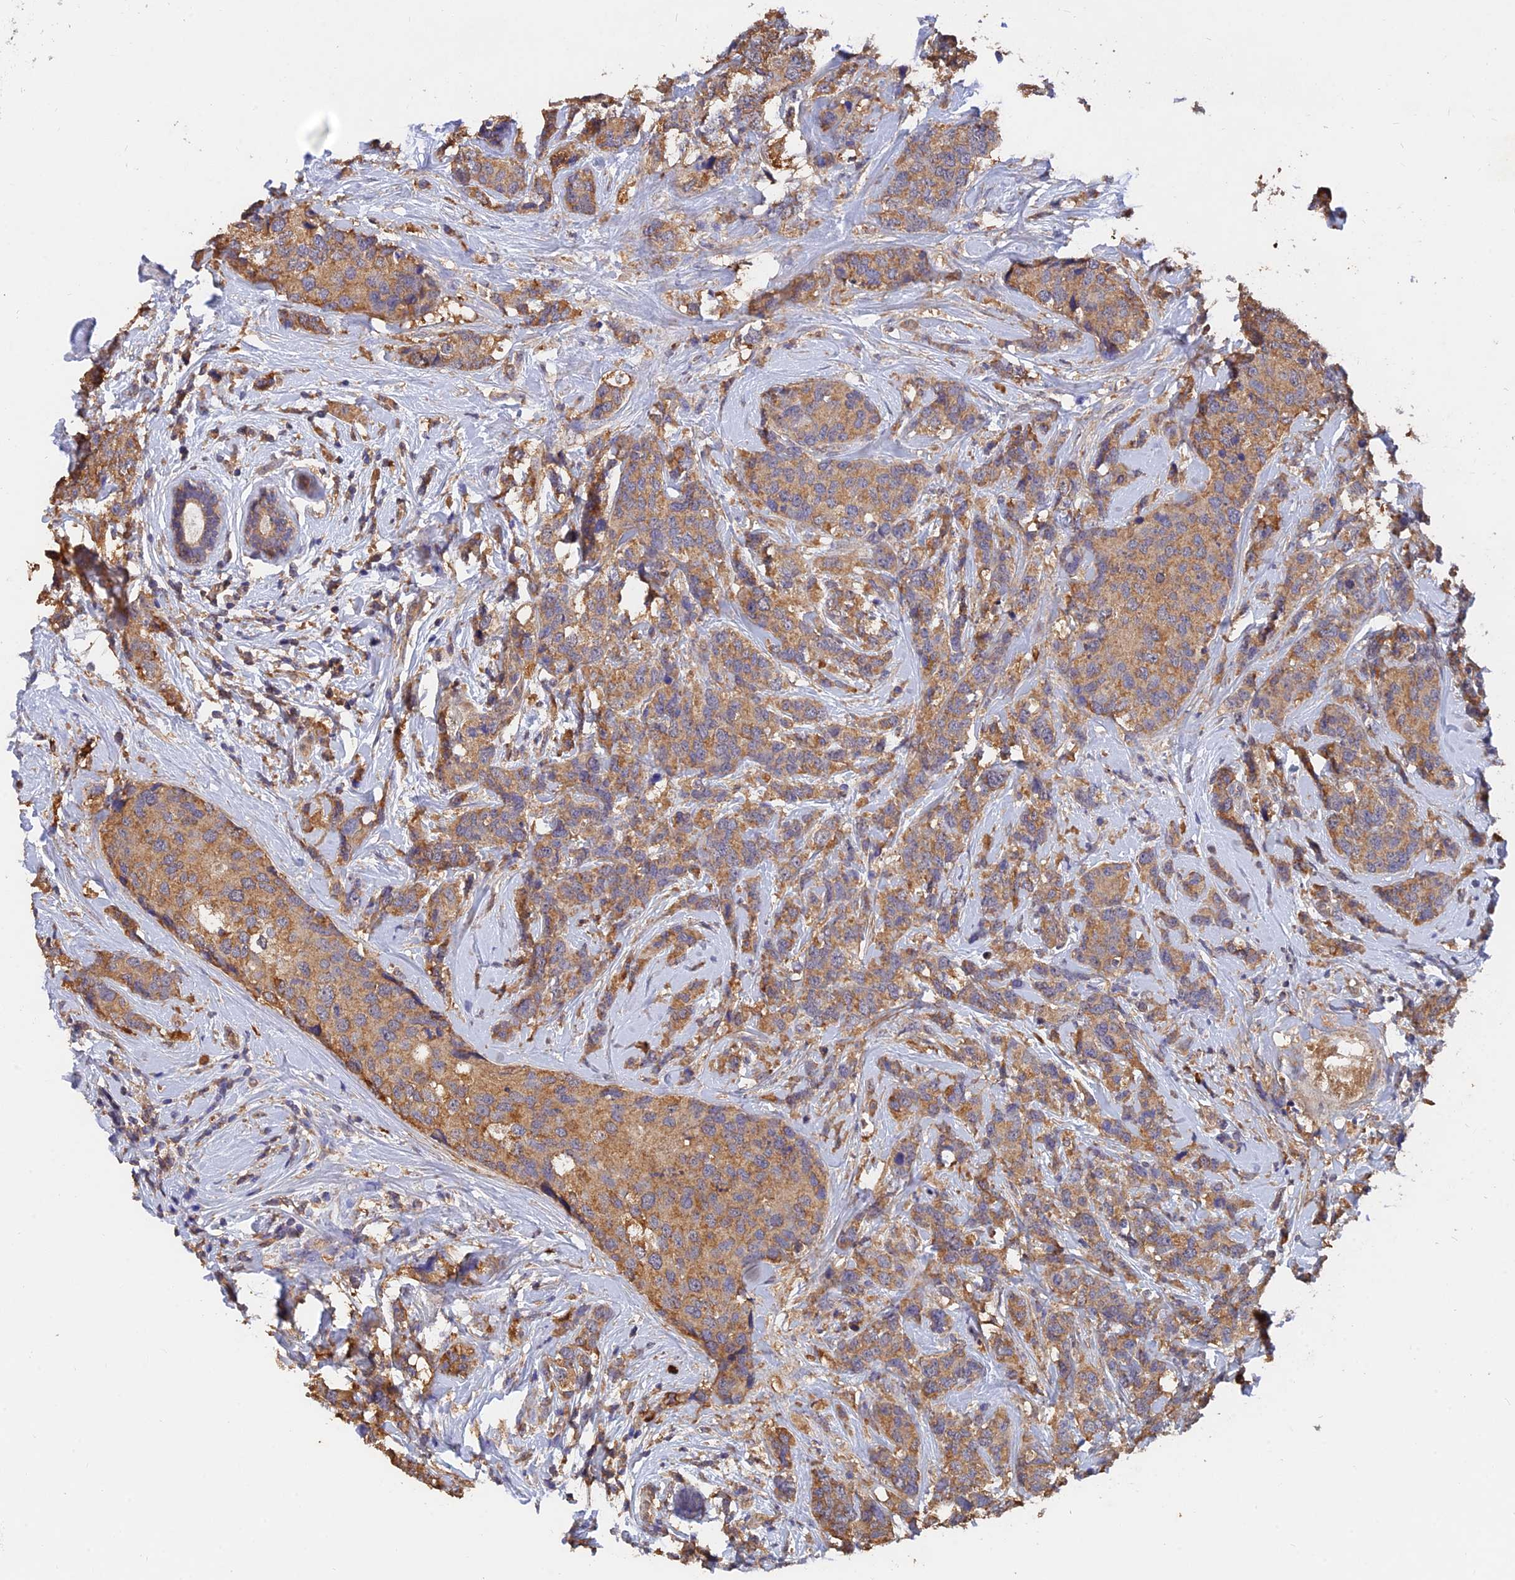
{"staining": {"intensity": "moderate", "quantity": ">75%", "location": "cytoplasmic/membranous"}, "tissue": "breast cancer", "cell_type": "Tumor cells", "image_type": "cancer", "snomed": [{"axis": "morphology", "description": "Lobular carcinoma"}, {"axis": "topography", "description": "Breast"}], "caption": "The immunohistochemical stain labels moderate cytoplasmic/membranous expression in tumor cells of breast lobular carcinoma tissue. (DAB (3,3'-diaminobenzidine) = brown stain, brightfield microscopy at high magnification).", "gene": "SLC38A11", "patient": {"sex": "female", "age": 59}}